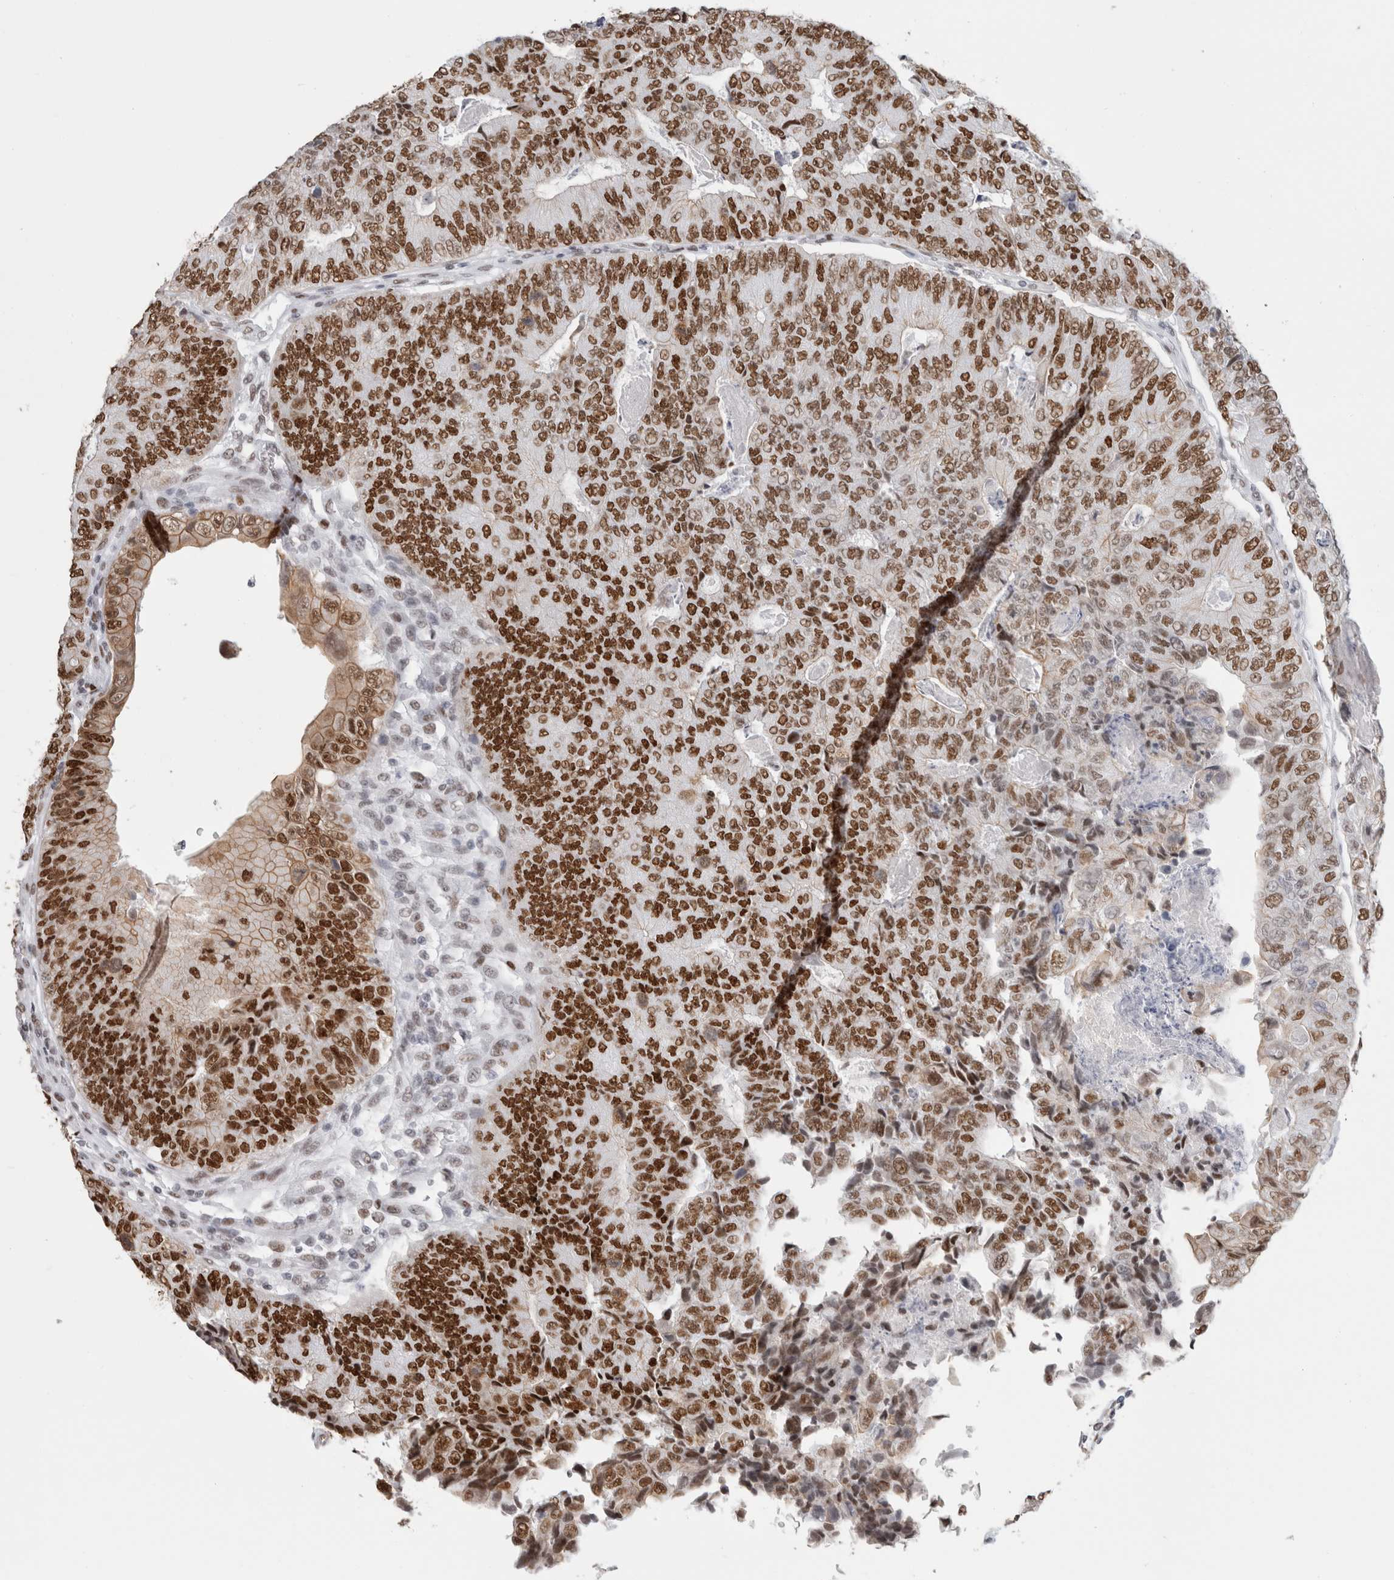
{"staining": {"intensity": "strong", "quantity": ">75%", "location": "nuclear"}, "tissue": "colorectal cancer", "cell_type": "Tumor cells", "image_type": "cancer", "snomed": [{"axis": "morphology", "description": "Adenocarcinoma, NOS"}, {"axis": "topography", "description": "Colon"}], "caption": "Human adenocarcinoma (colorectal) stained with a protein marker demonstrates strong staining in tumor cells.", "gene": "SMARCC1", "patient": {"sex": "female", "age": 67}}